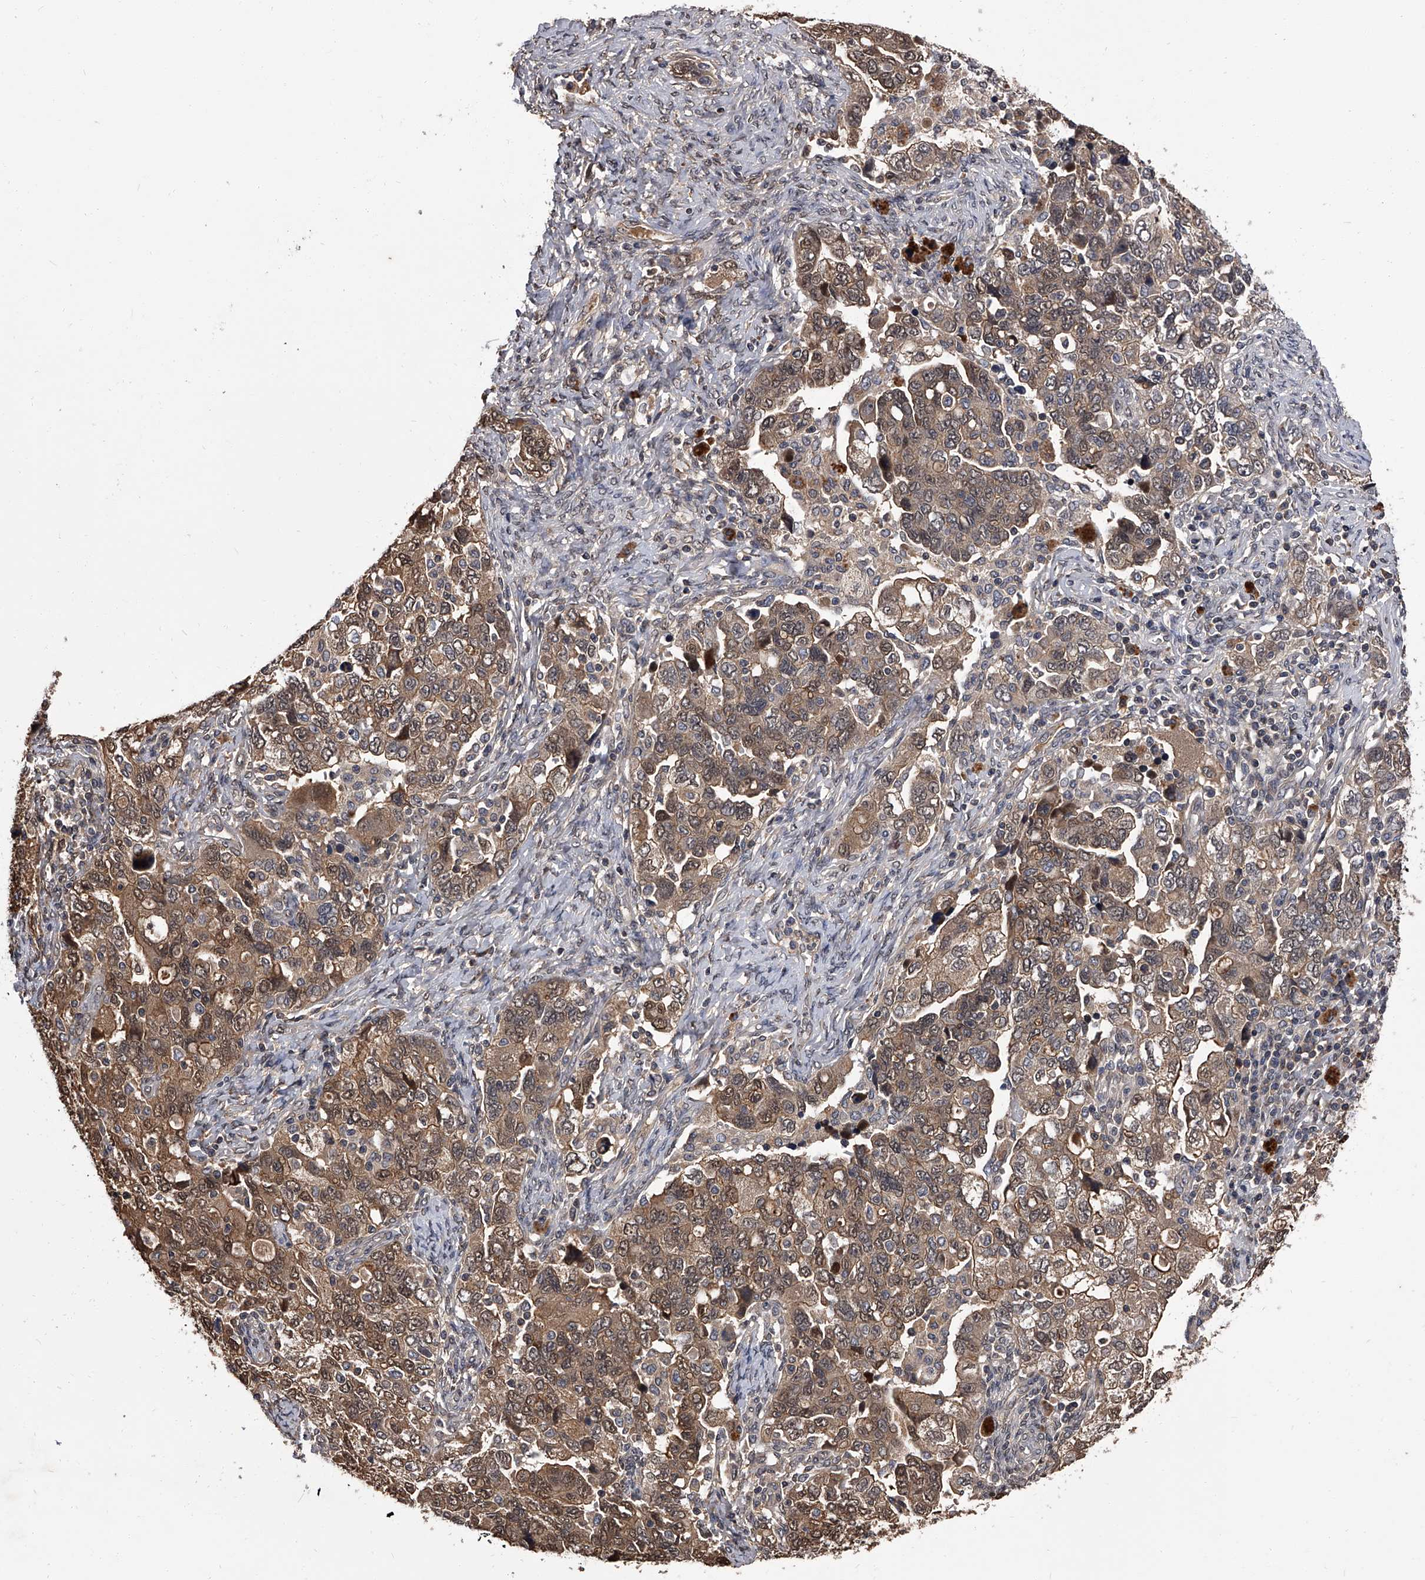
{"staining": {"intensity": "moderate", "quantity": ">75%", "location": "cytoplasmic/membranous,nuclear"}, "tissue": "ovarian cancer", "cell_type": "Tumor cells", "image_type": "cancer", "snomed": [{"axis": "morphology", "description": "Carcinoma, NOS"}, {"axis": "morphology", "description": "Cystadenocarcinoma, serous, NOS"}, {"axis": "topography", "description": "Ovary"}], "caption": "An image showing moderate cytoplasmic/membranous and nuclear positivity in about >75% of tumor cells in serous cystadenocarcinoma (ovarian), as visualized by brown immunohistochemical staining.", "gene": "SLC18B1", "patient": {"sex": "female", "age": 69}}